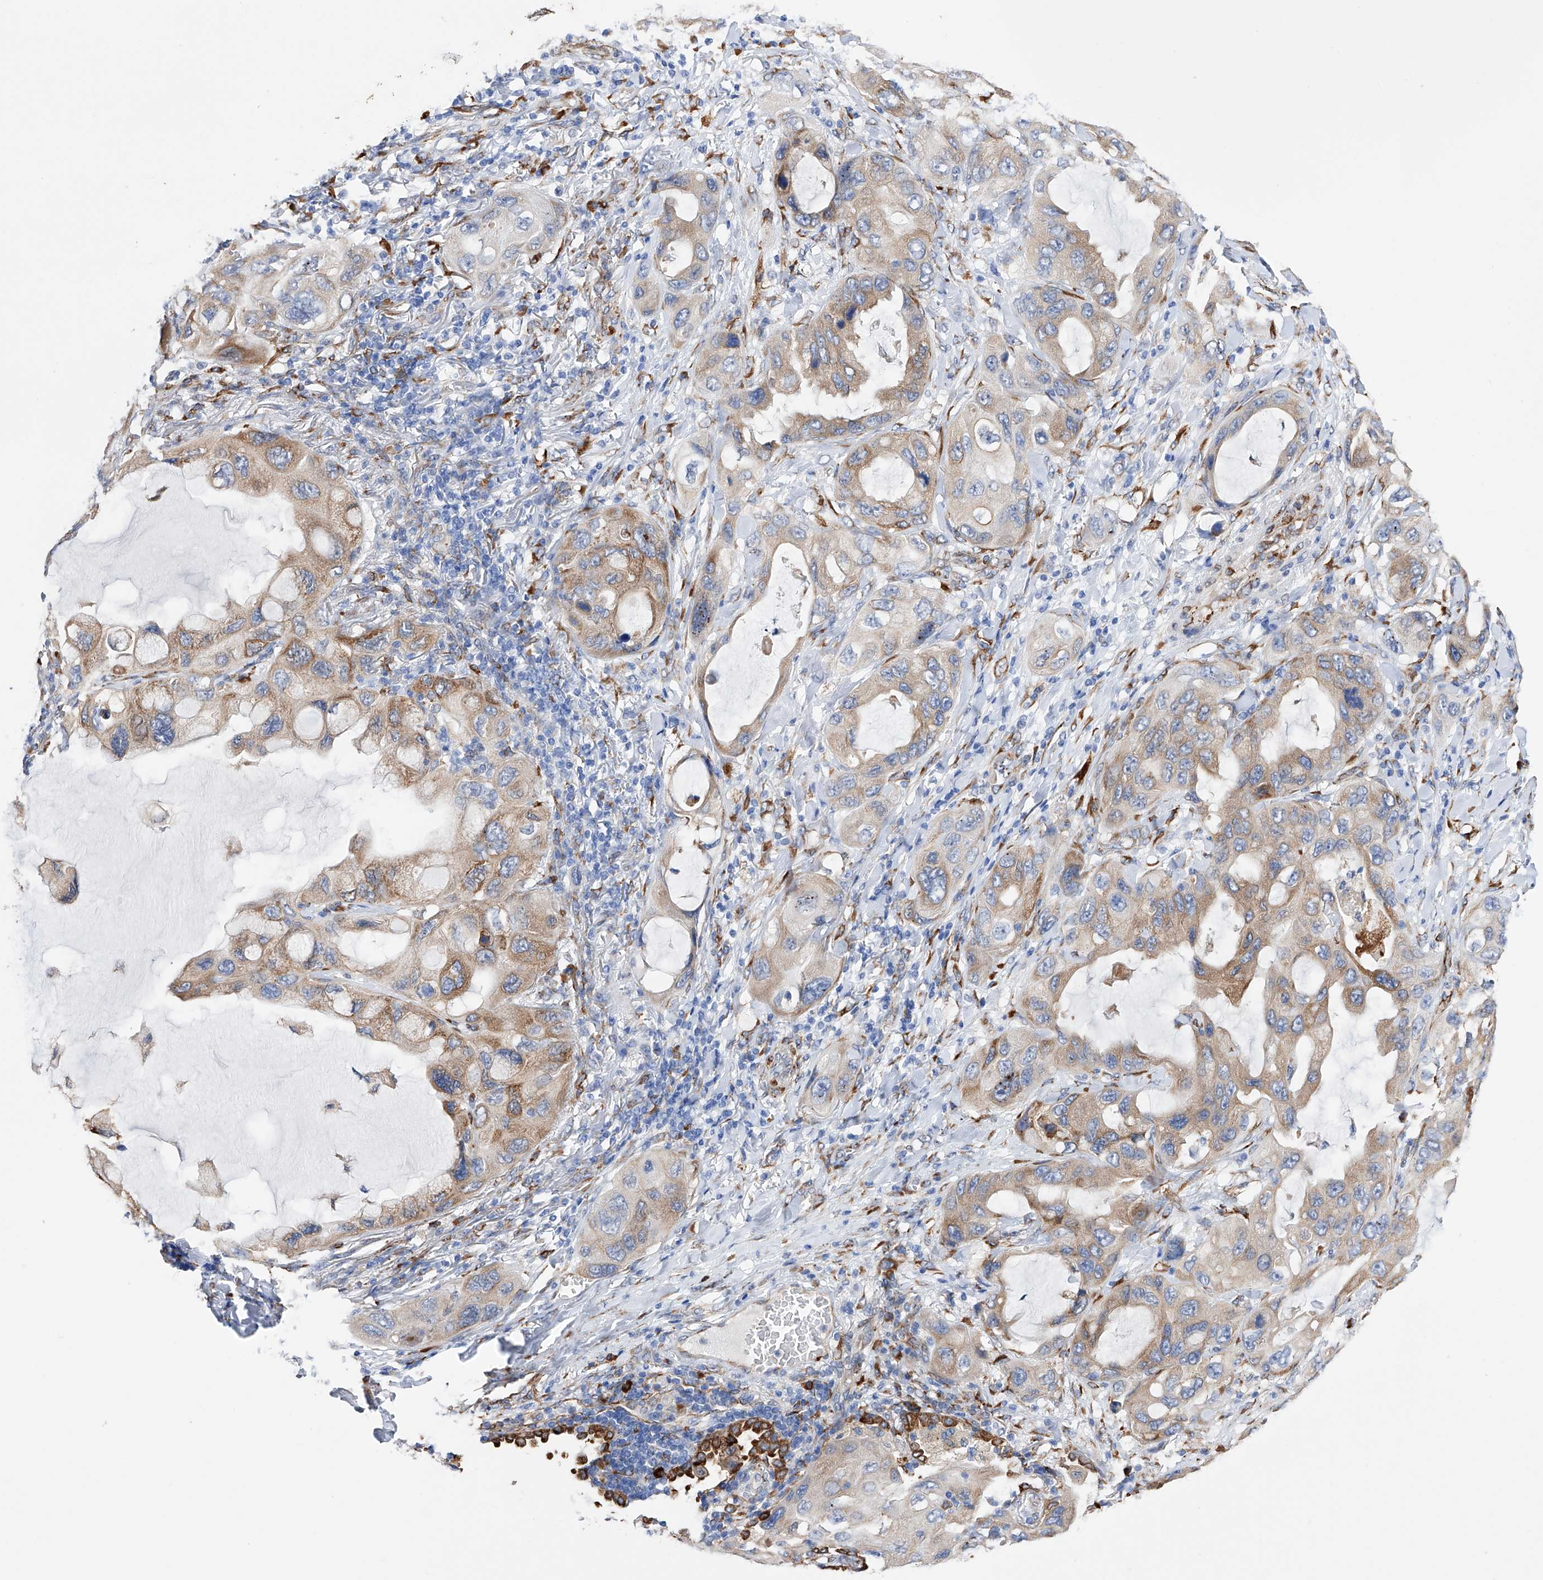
{"staining": {"intensity": "weak", "quantity": ">75%", "location": "cytoplasmic/membranous"}, "tissue": "lung cancer", "cell_type": "Tumor cells", "image_type": "cancer", "snomed": [{"axis": "morphology", "description": "Squamous cell carcinoma, NOS"}, {"axis": "topography", "description": "Lung"}], "caption": "IHC (DAB (3,3'-diaminobenzidine)) staining of lung cancer (squamous cell carcinoma) shows weak cytoplasmic/membranous protein expression in approximately >75% of tumor cells. Immunohistochemistry (ihc) stains the protein of interest in brown and the nuclei are stained blue.", "gene": "PDIA5", "patient": {"sex": "female", "age": 73}}